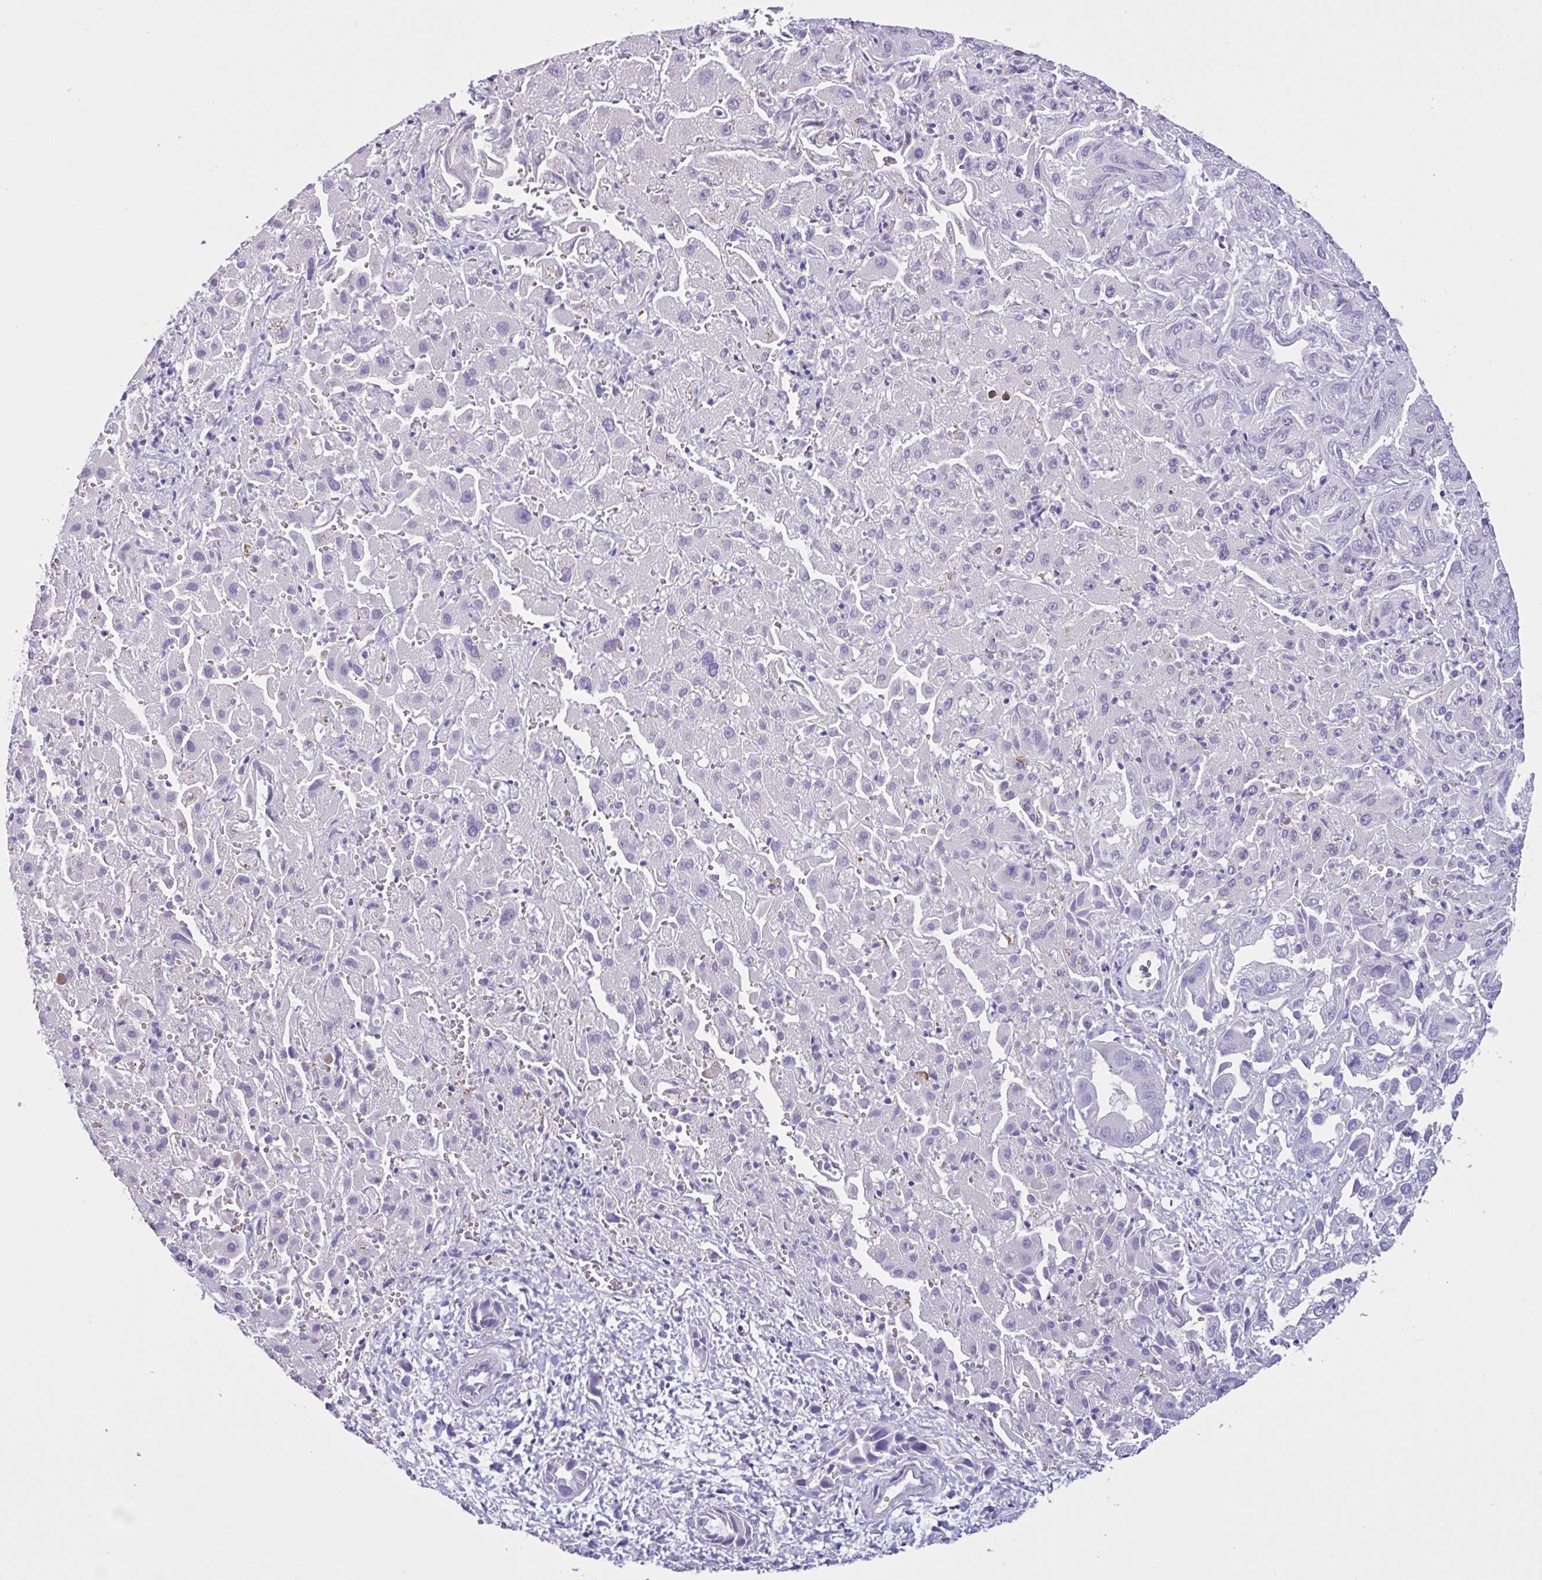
{"staining": {"intensity": "negative", "quantity": "none", "location": "none"}, "tissue": "liver cancer", "cell_type": "Tumor cells", "image_type": "cancer", "snomed": [{"axis": "morphology", "description": "Cholangiocarcinoma"}, {"axis": "topography", "description": "Liver"}], "caption": "The IHC micrograph has no significant staining in tumor cells of liver cancer (cholangiocarcinoma) tissue.", "gene": "RPL22L1", "patient": {"sex": "female", "age": 52}}